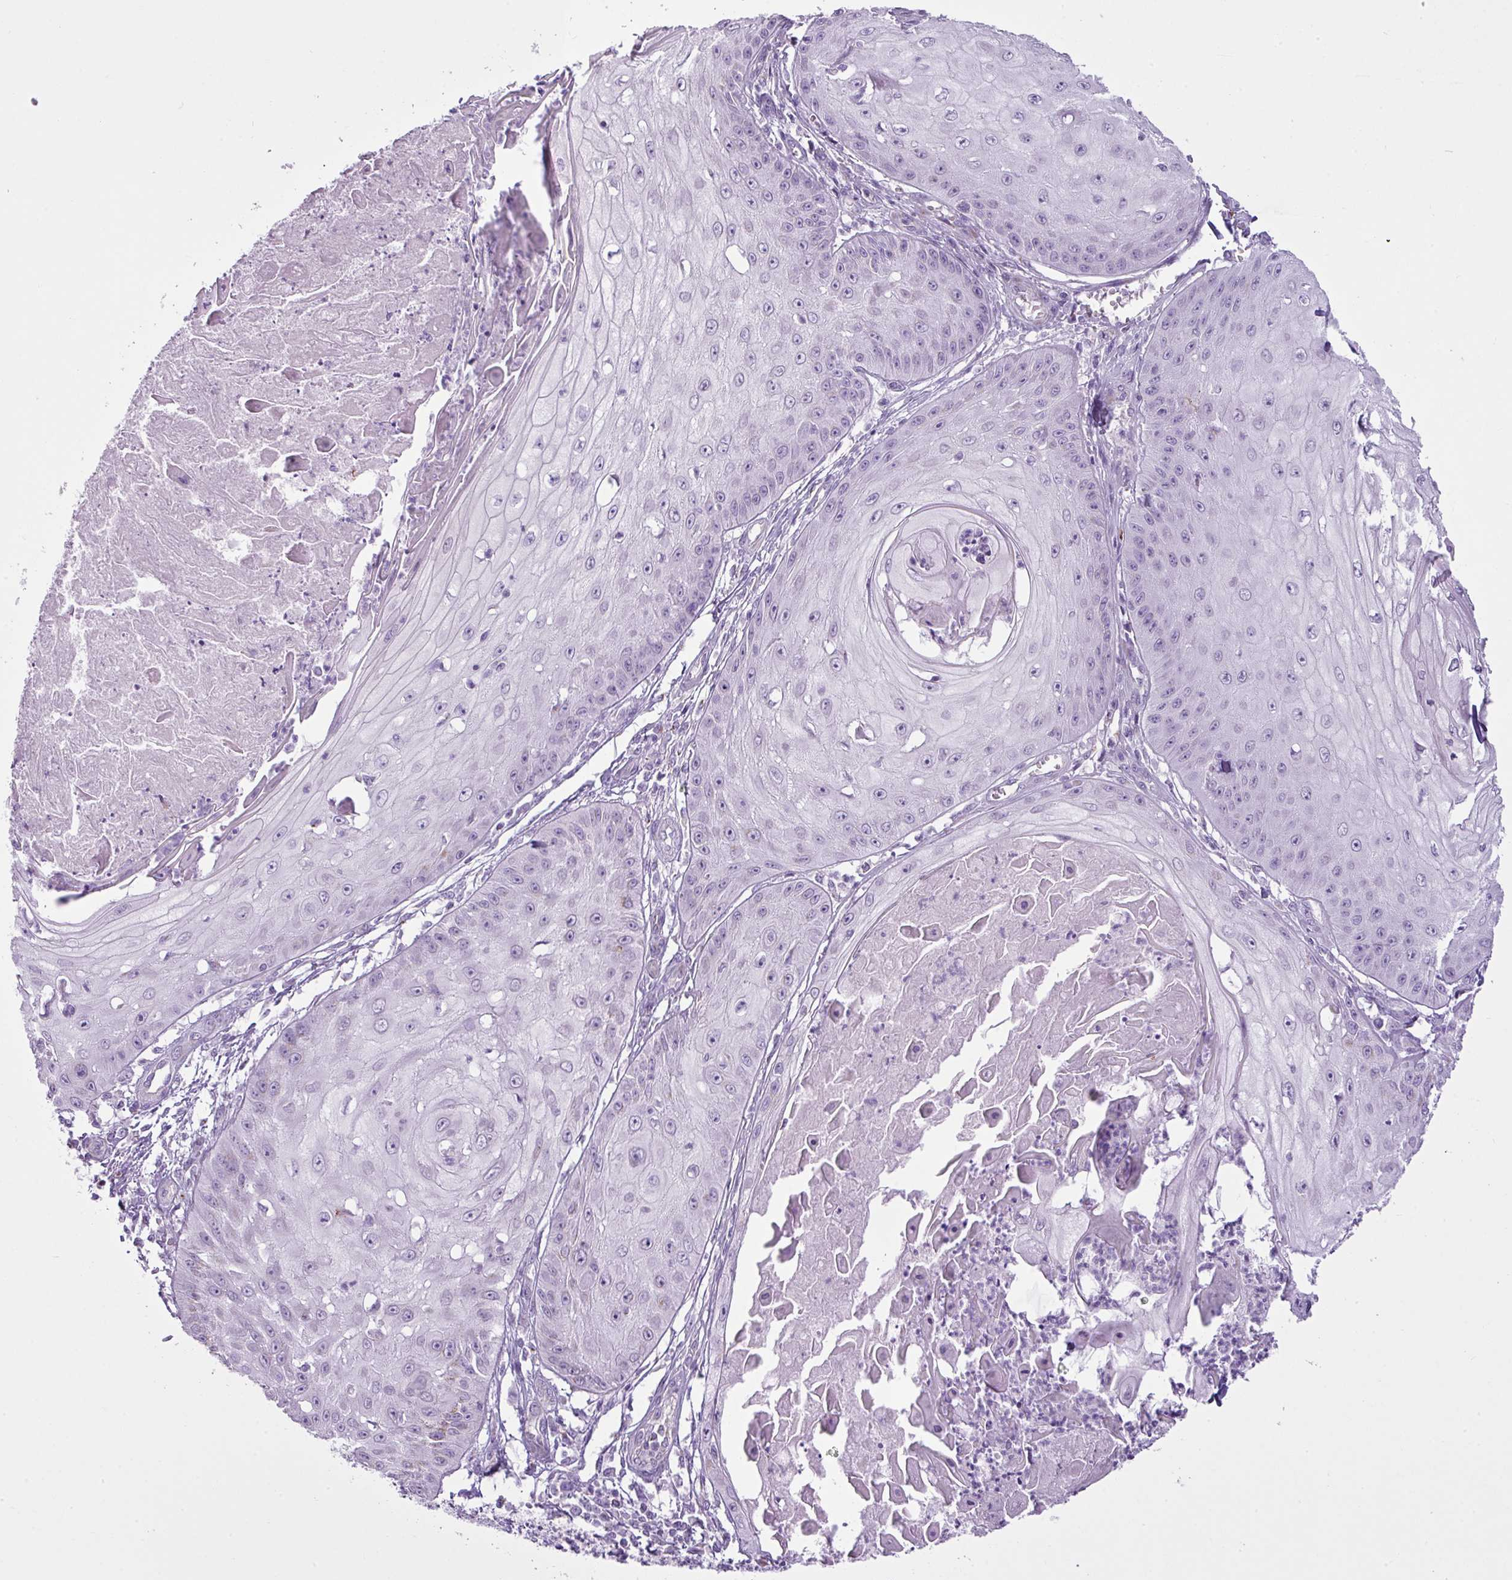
{"staining": {"intensity": "negative", "quantity": "none", "location": "none"}, "tissue": "skin cancer", "cell_type": "Tumor cells", "image_type": "cancer", "snomed": [{"axis": "morphology", "description": "Squamous cell carcinoma, NOS"}, {"axis": "topography", "description": "Skin"}], "caption": "This is a micrograph of immunohistochemistry (IHC) staining of squamous cell carcinoma (skin), which shows no positivity in tumor cells. (Stains: DAB IHC with hematoxylin counter stain, Microscopy: brightfield microscopy at high magnification).", "gene": "FAM43A", "patient": {"sex": "male", "age": 70}}